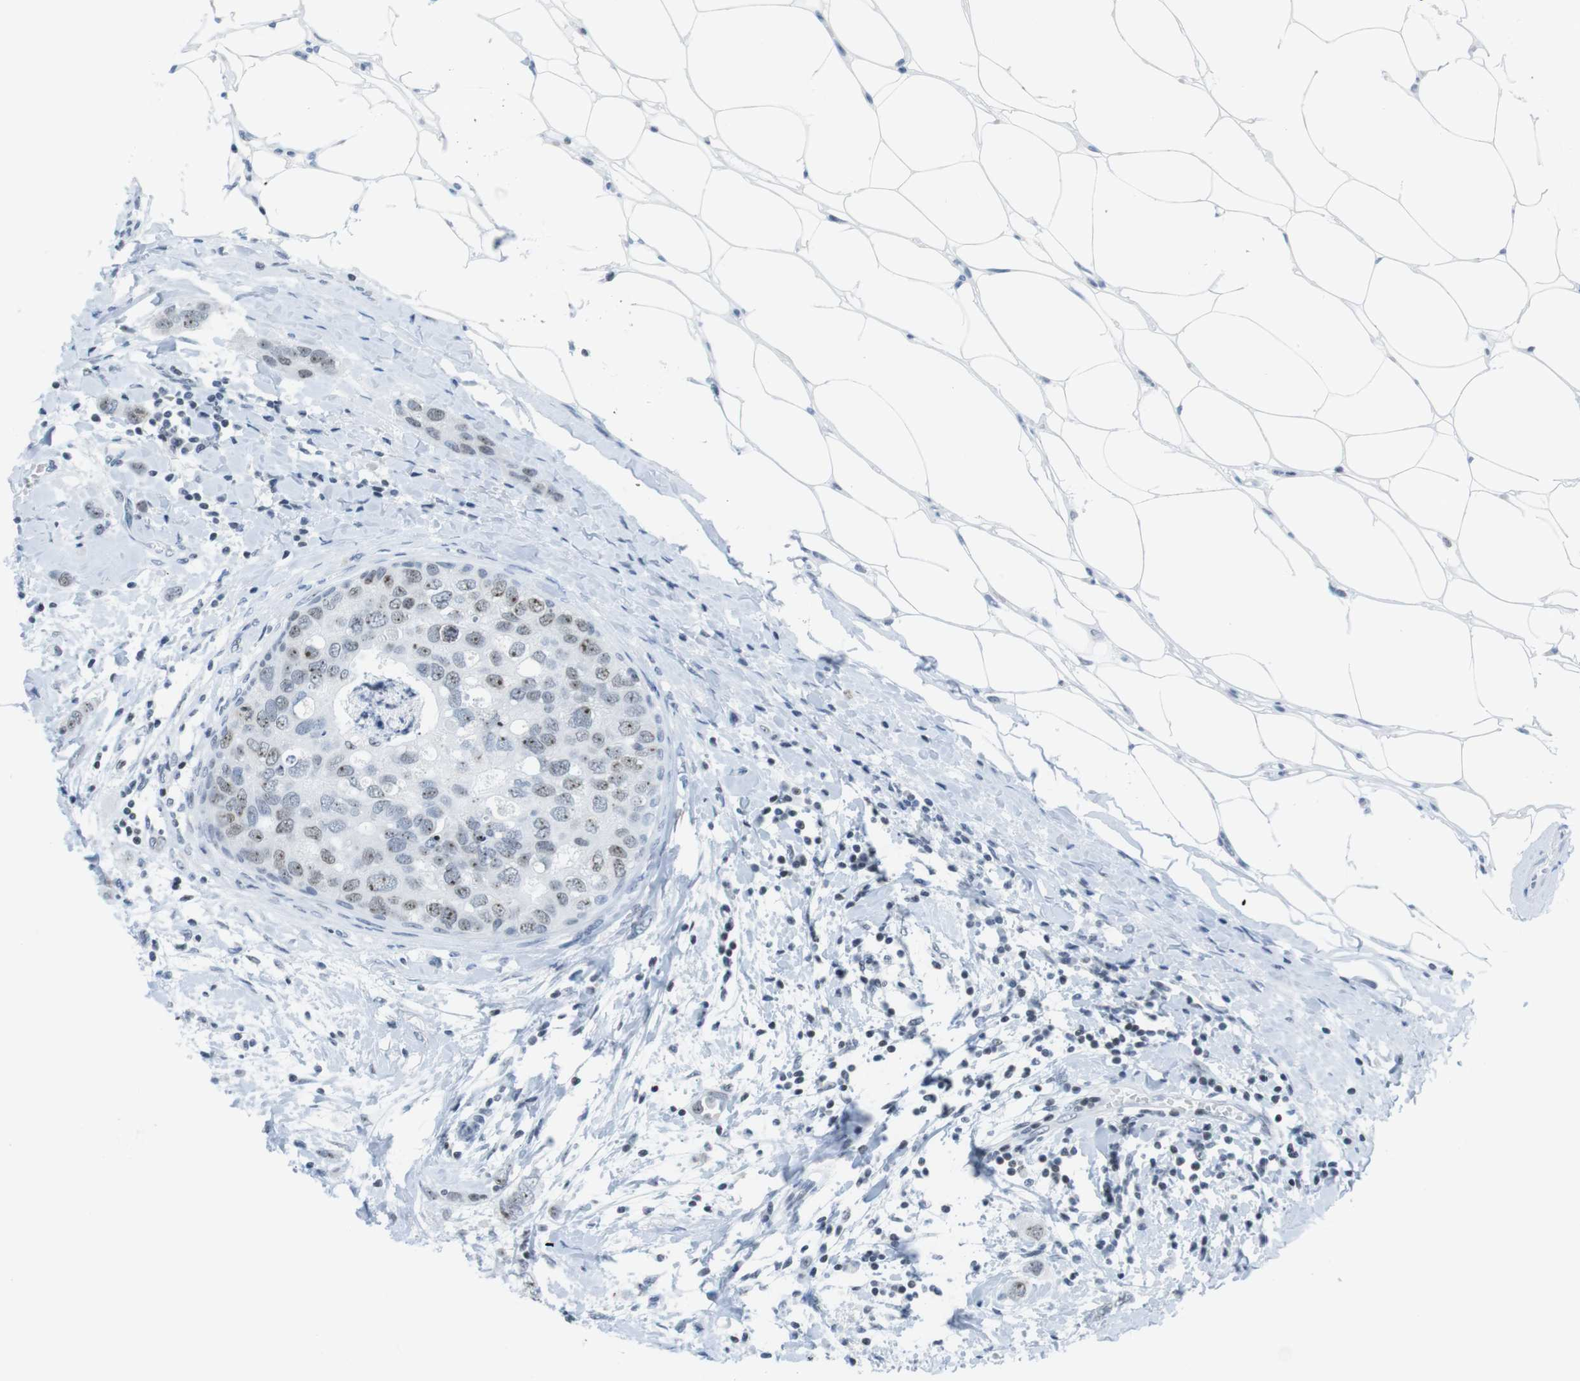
{"staining": {"intensity": "weak", "quantity": ">75%", "location": "nuclear"}, "tissue": "breast cancer", "cell_type": "Tumor cells", "image_type": "cancer", "snomed": [{"axis": "morphology", "description": "Duct carcinoma"}, {"axis": "topography", "description": "Breast"}], "caption": "Tumor cells exhibit low levels of weak nuclear positivity in about >75% of cells in breast infiltrating ductal carcinoma.", "gene": "NIFK", "patient": {"sex": "female", "age": 50}}